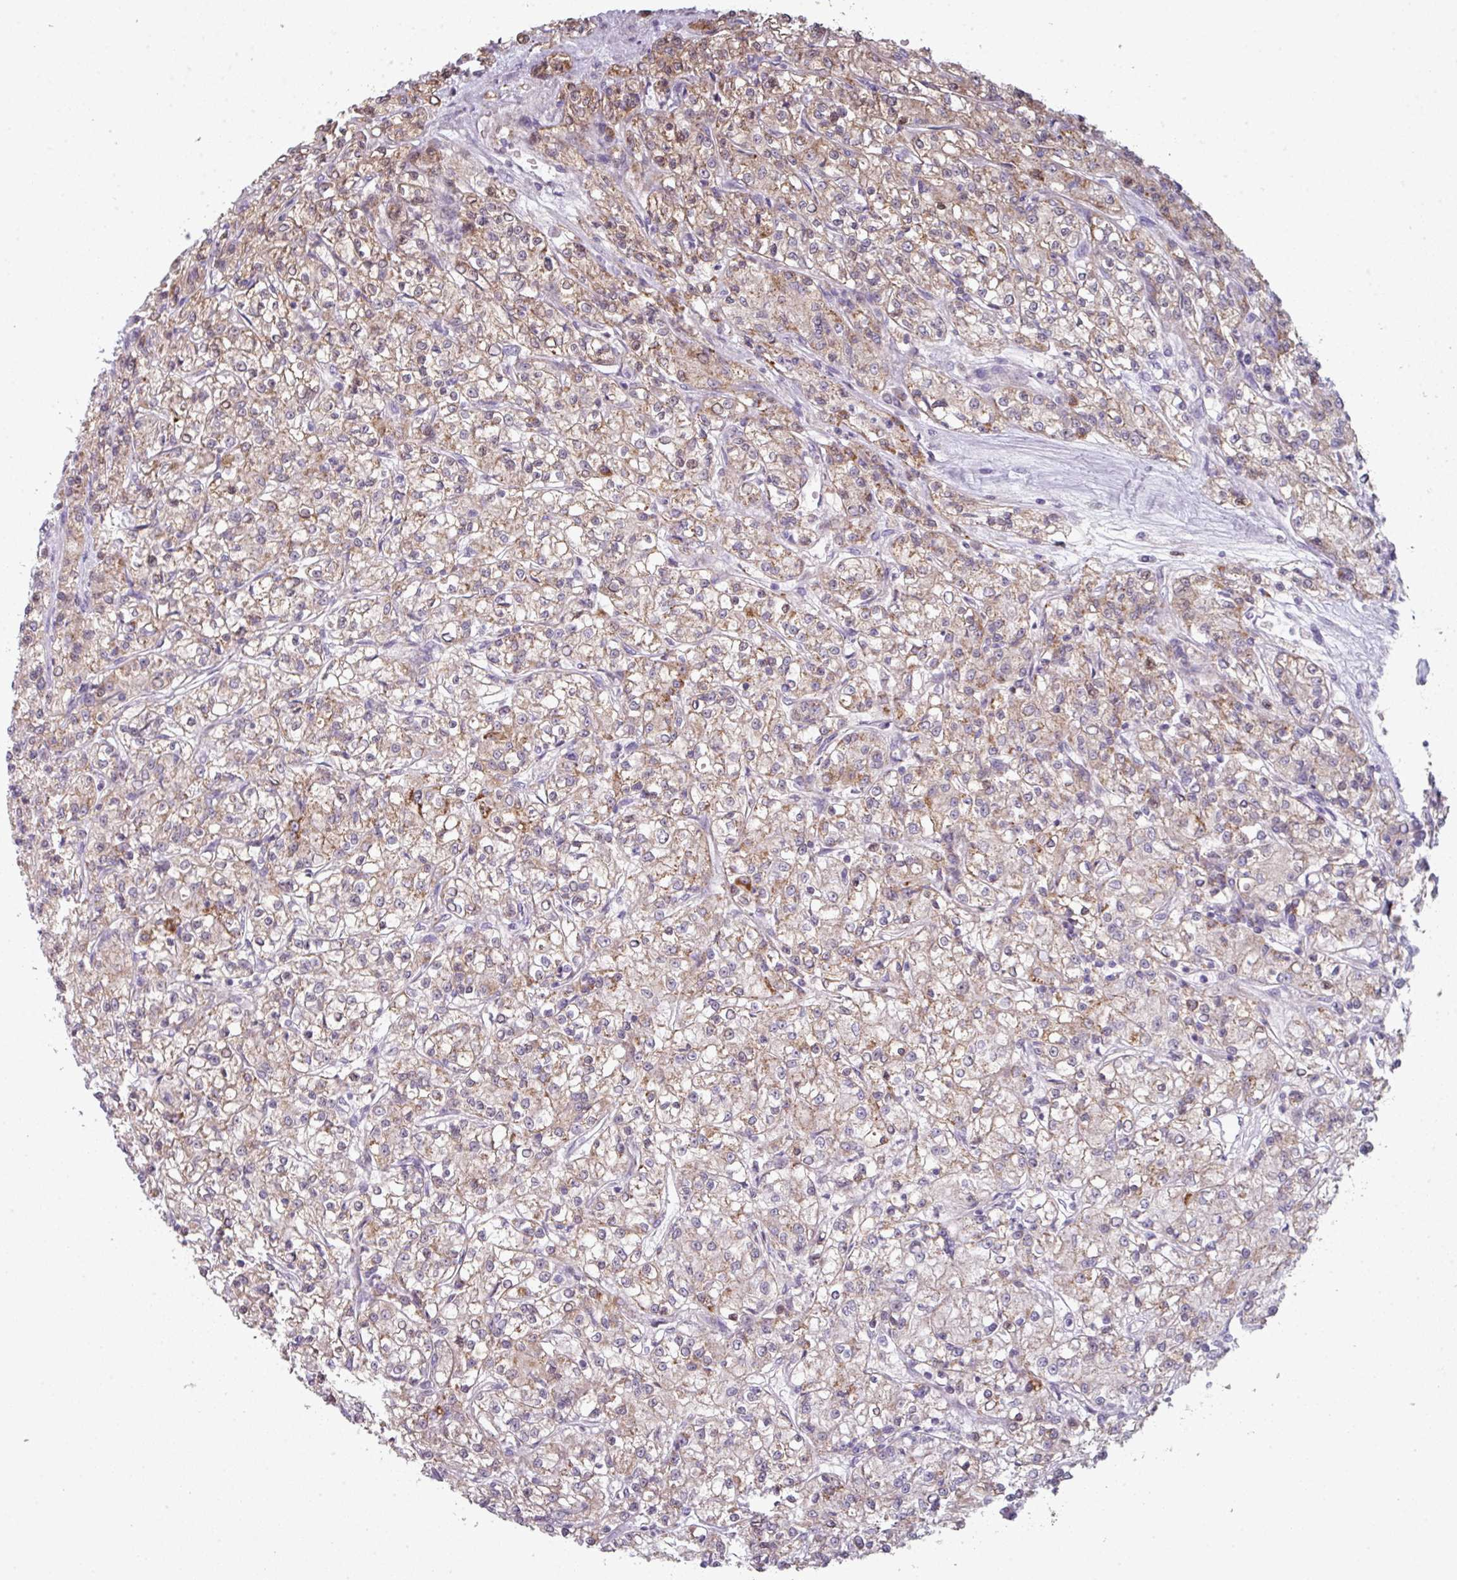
{"staining": {"intensity": "moderate", "quantity": ">75%", "location": "cytoplasmic/membranous"}, "tissue": "renal cancer", "cell_type": "Tumor cells", "image_type": "cancer", "snomed": [{"axis": "morphology", "description": "Adenocarcinoma, NOS"}, {"axis": "topography", "description": "Kidney"}], "caption": "Human renal adenocarcinoma stained for a protein (brown) shows moderate cytoplasmic/membranous positive staining in about >75% of tumor cells.", "gene": "ZNF615", "patient": {"sex": "female", "age": 52}}